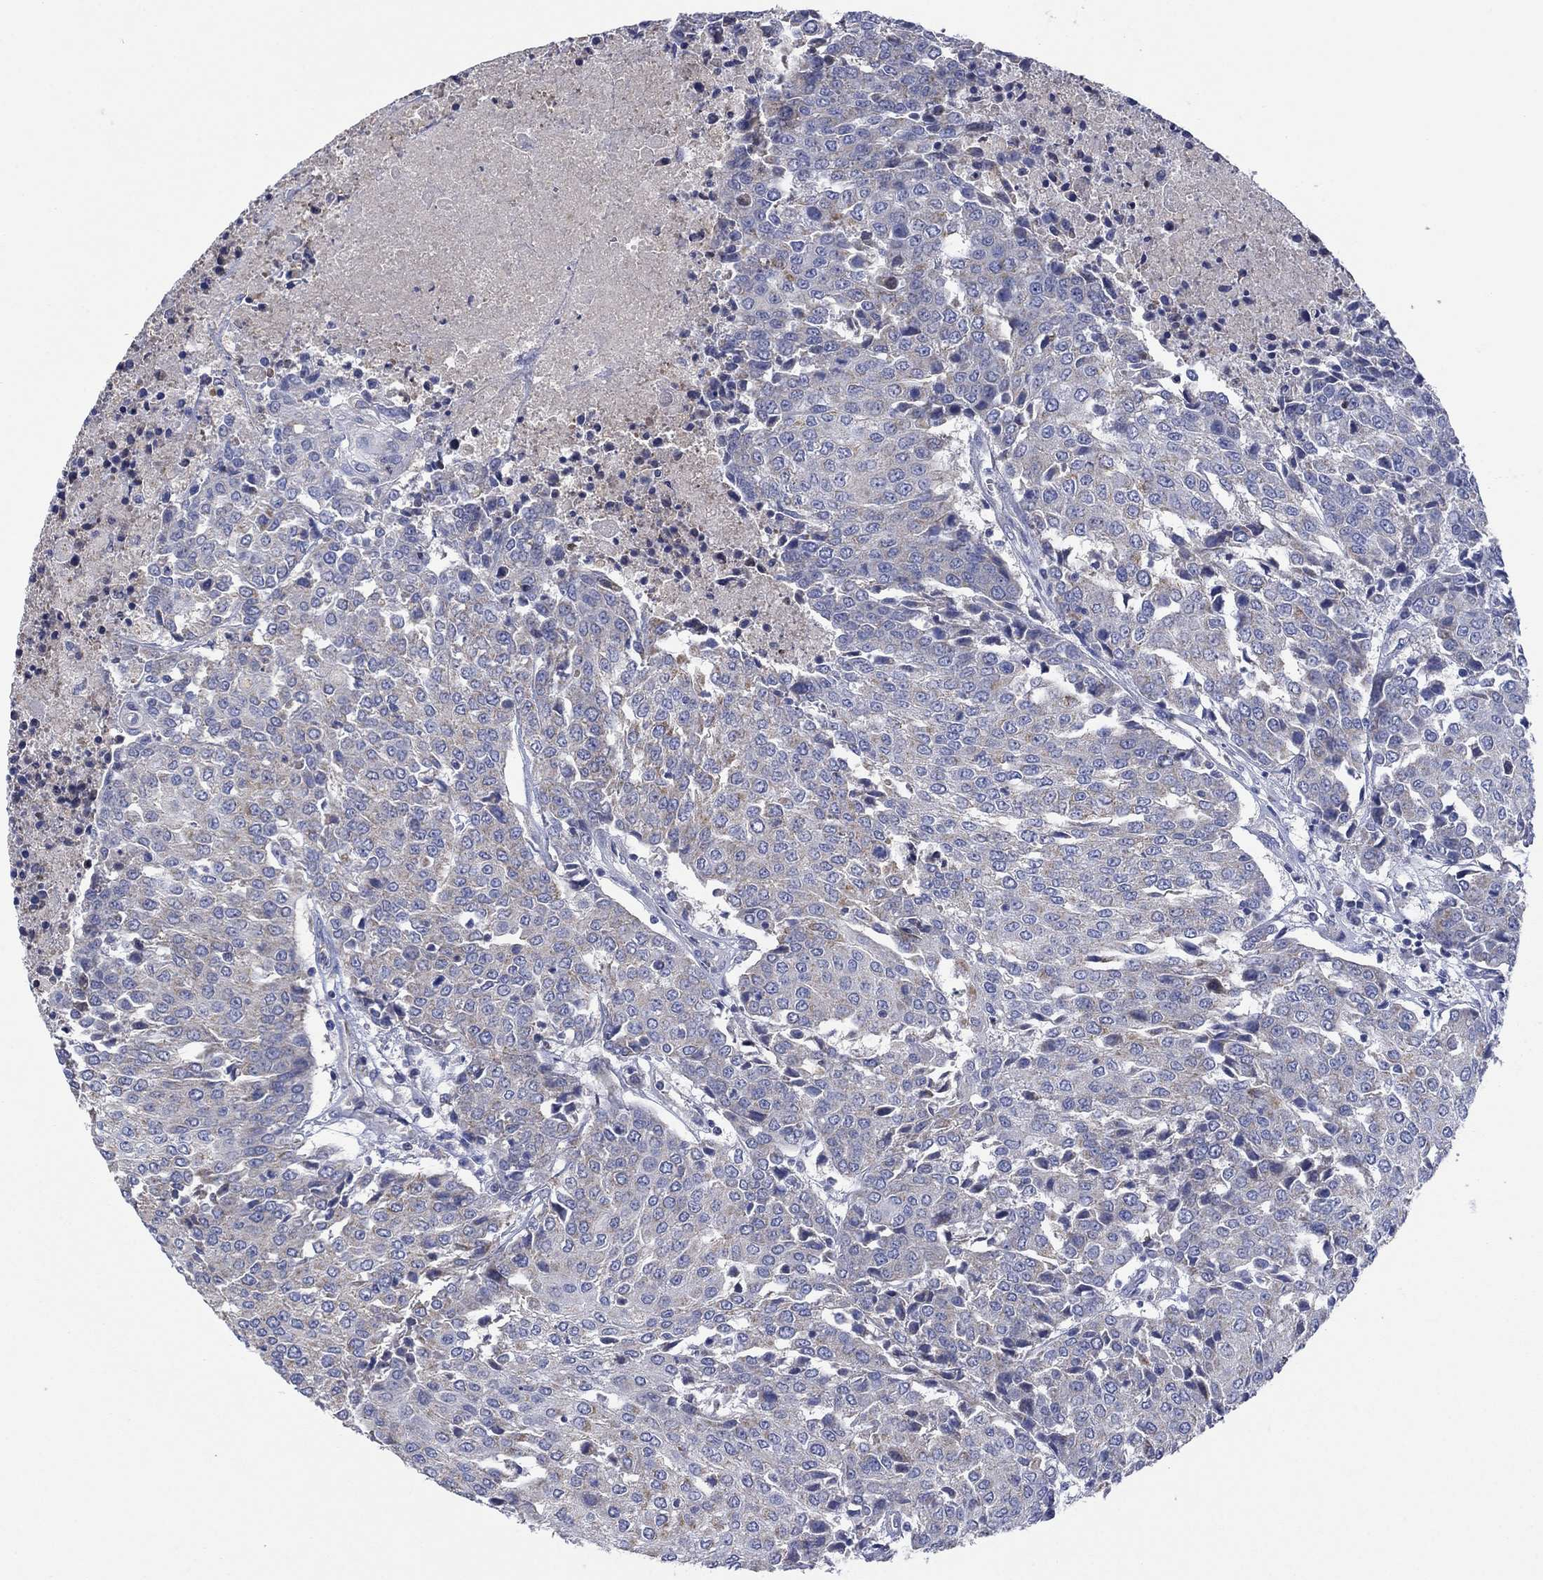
{"staining": {"intensity": "weak", "quantity": "25%-75%", "location": "cytoplasmic/membranous"}, "tissue": "urothelial cancer", "cell_type": "Tumor cells", "image_type": "cancer", "snomed": [{"axis": "morphology", "description": "Urothelial carcinoma, High grade"}, {"axis": "topography", "description": "Urinary bladder"}], "caption": "This is an image of immunohistochemistry (IHC) staining of urothelial cancer, which shows weak positivity in the cytoplasmic/membranous of tumor cells.", "gene": "CLVS1", "patient": {"sex": "female", "age": 85}}